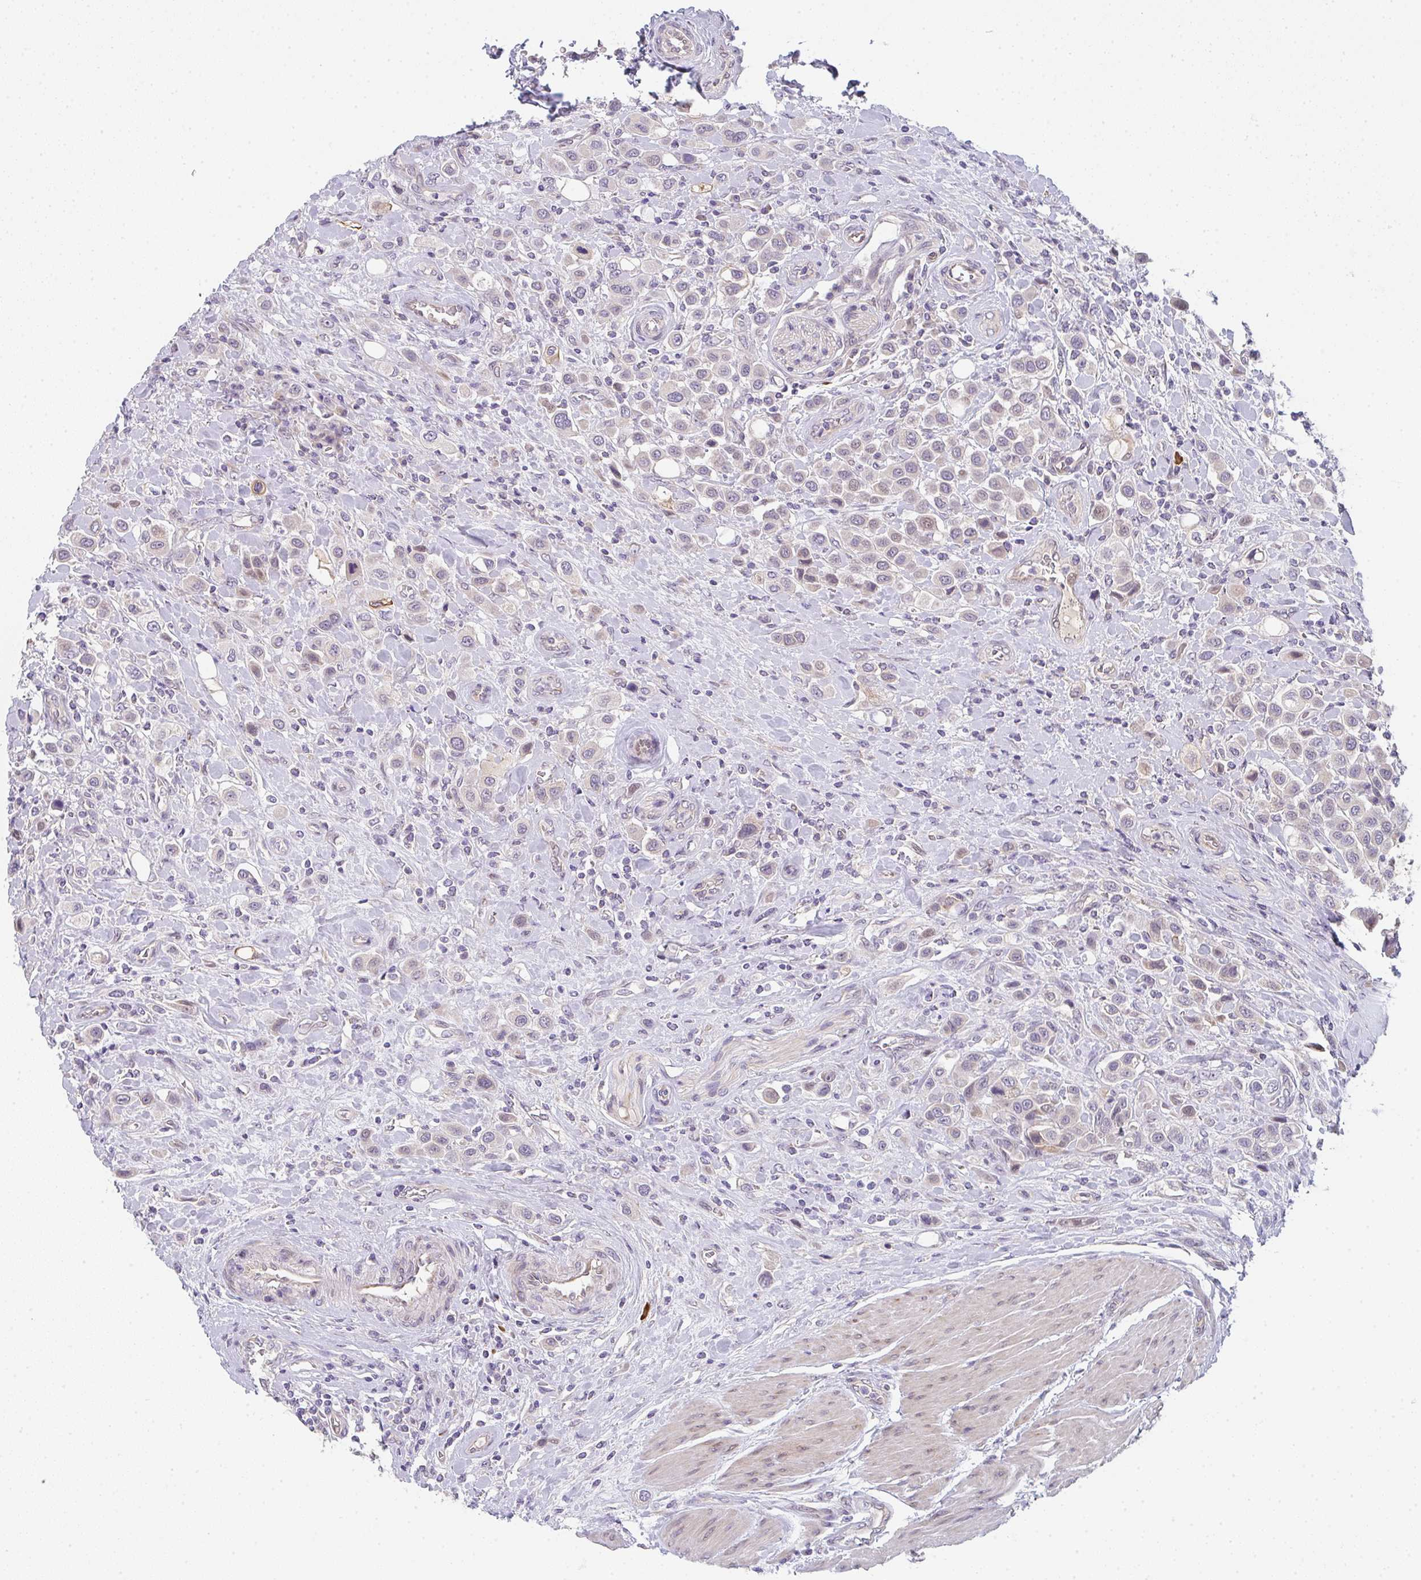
{"staining": {"intensity": "weak", "quantity": "<25%", "location": "cytoplasmic/membranous,nuclear"}, "tissue": "urothelial cancer", "cell_type": "Tumor cells", "image_type": "cancer", "snomed": [{"axis": "morphology", "description": "Urothelial carcinoma, High grade"}, {"axis": "topography", "description": "Urinary bladder"}], "caption": "A histopathology image of human urothelial carcinoma (high-grade) is negative for staining in tumor cells.", "gene": "TNFRSF10A", "patient": {"sex": "male", "age": 50}}